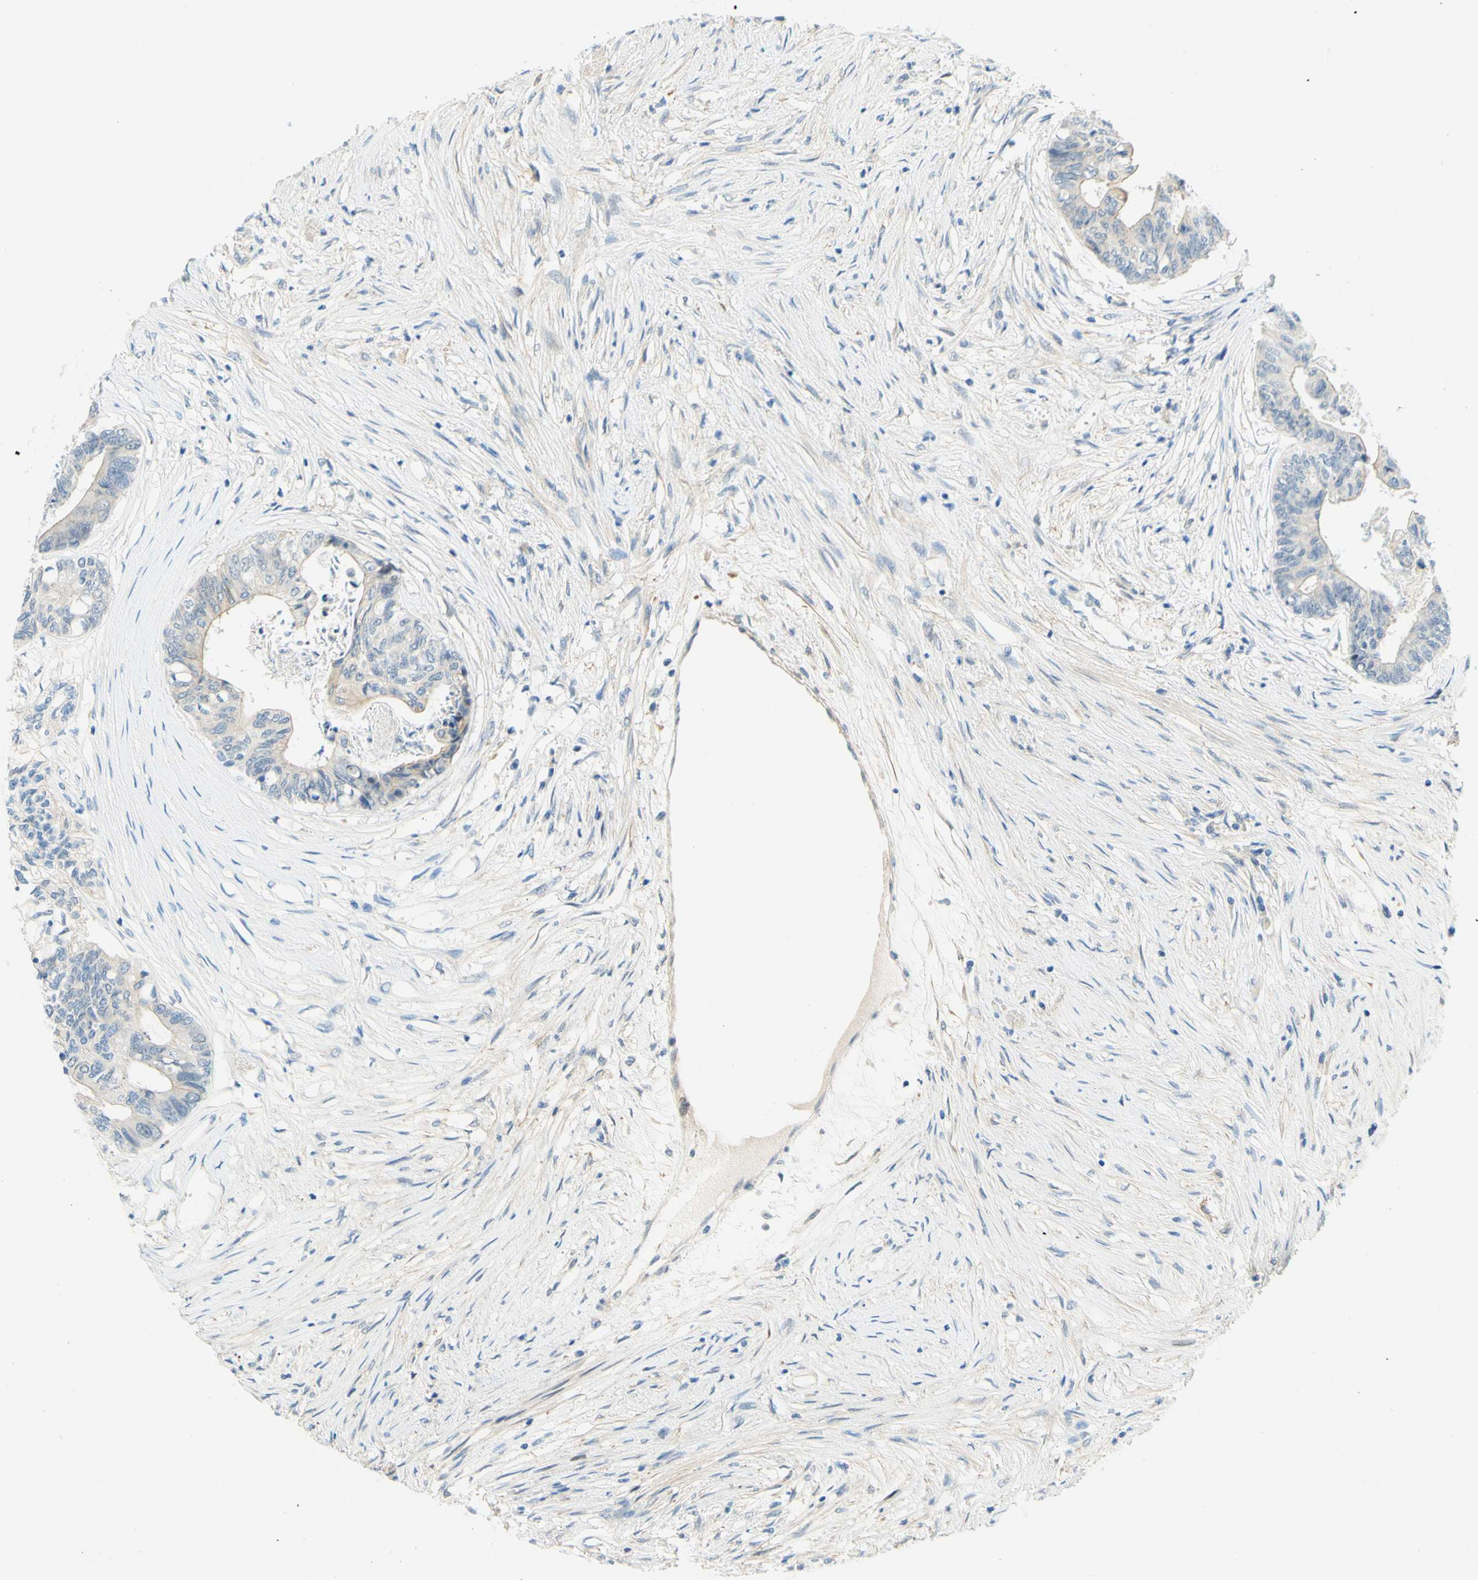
{"staining": {"intensity": "weak", "quantity": "25%-75%", "location": "cytoplasmic/membranous"}, "tissue": "colorectal cancer", "cell_type": "Tumor cells", "image_type": "cancer", "snomed": [{"axis": "morphology", "description": "Adenocarcinoma, NOS"}, {"axis": "topography", "description": "Rectum"}], "caption": "Weak cytoplasmic/membranous expression is present in approximately 25%-75% of tumor cells in adenocarcinoma (colorectal). (Stains: DAB in brown, nuclei in blue, Microscopy: brightfield microscopy at high magnification).", "gene": "ENTREP2", "patient": {"sex": "male", "age": 63}}